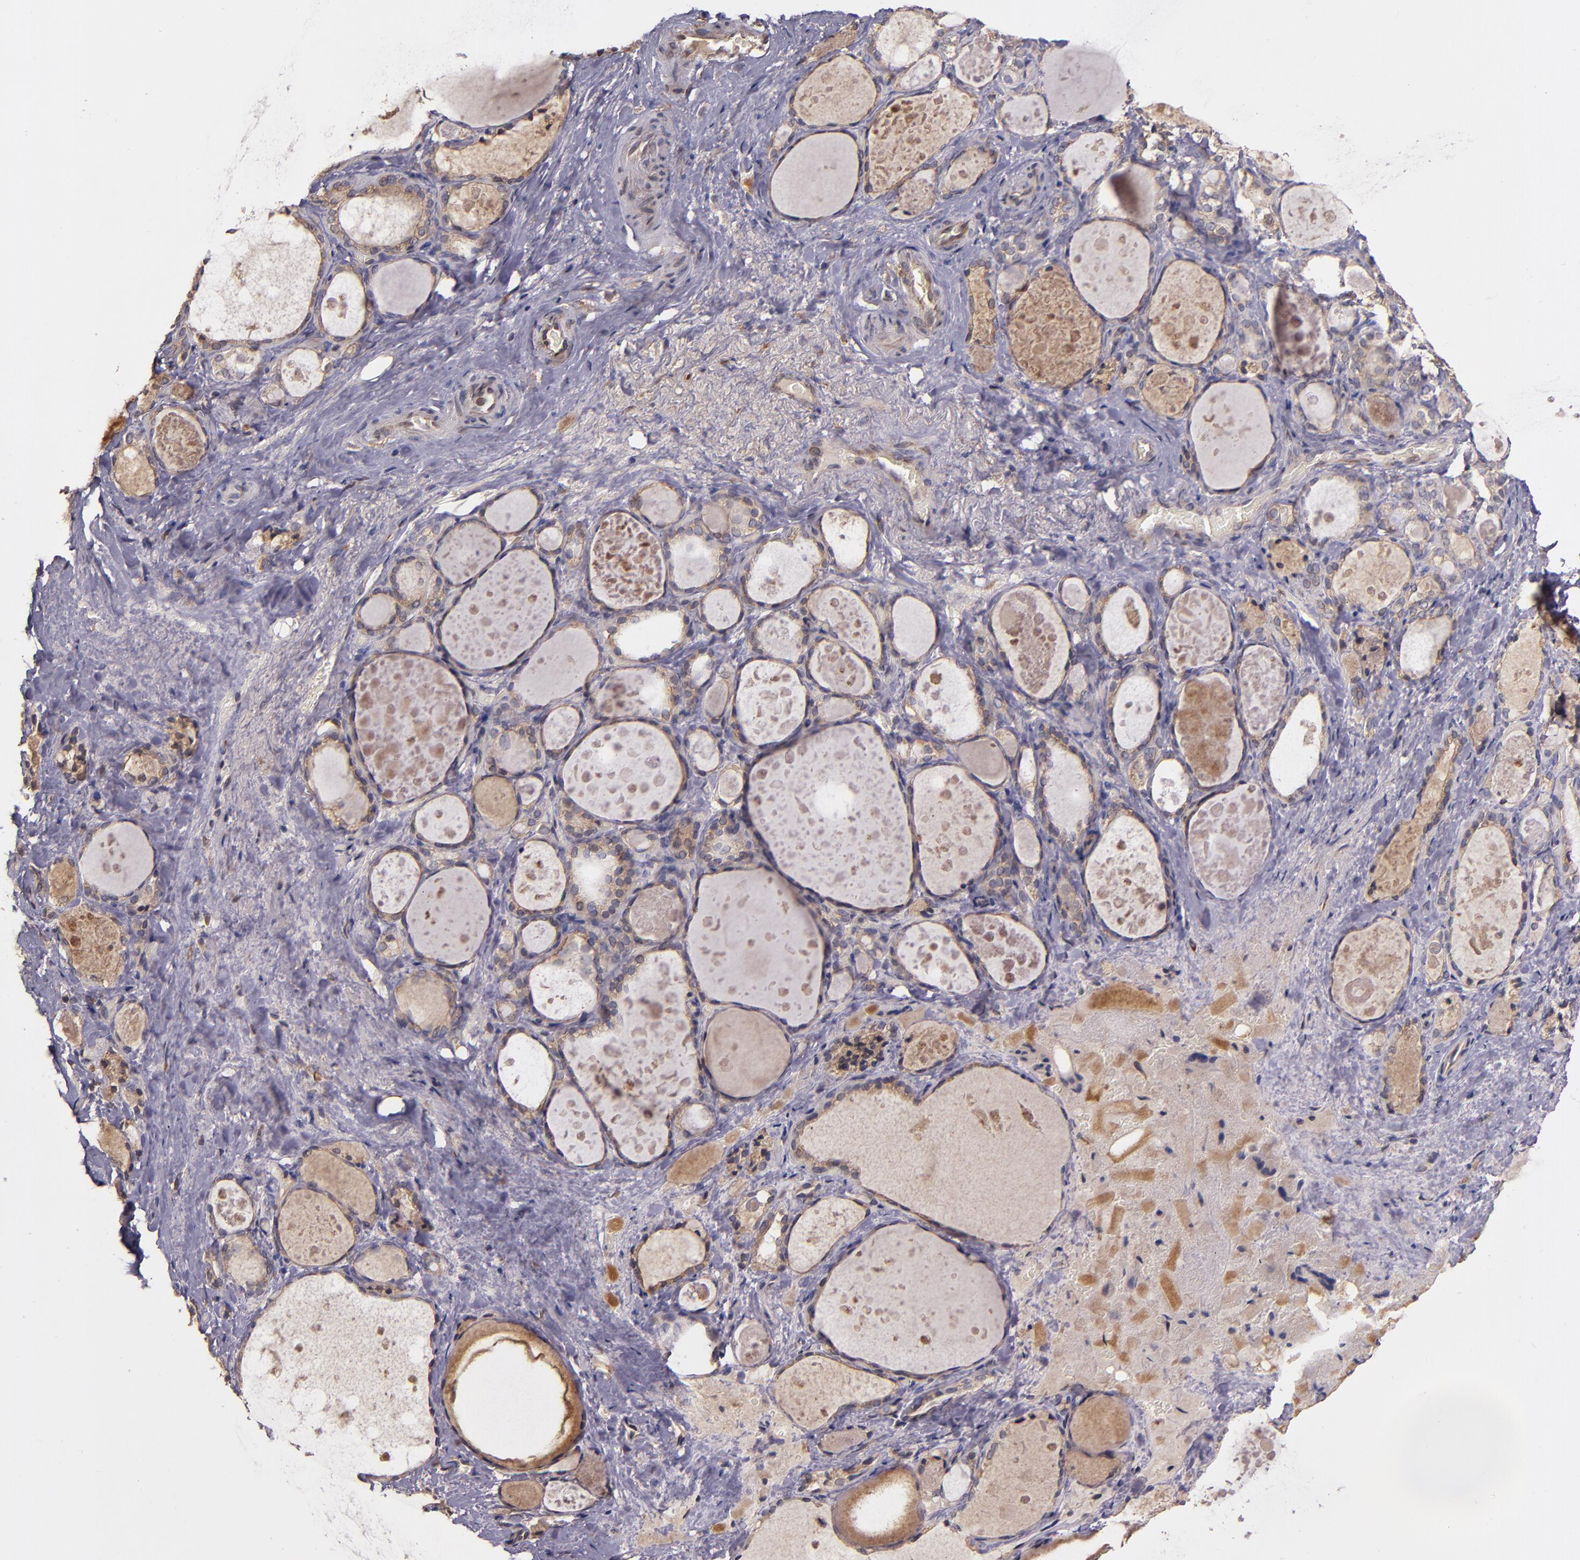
{"staining": {"intensity": "weak", "quantity": ">75%", "location": "cytoplasmic/membranous"}, "tissue": "thyroid gland", "cell_type": "Glandular cells", "image_type": "normal", "snomed": [{"axis": "morphology", "description": "Normal tissue, NOS"}, {"axis": "topography", "description": "Thyroid gland"}], "caption": "Weak cytoplasmic/membranous expression for a protein is present in approximately >75% of glandular cells of benign thyroid gland using immunohistochemistry (IHC).", "gene": "PRAF2", "patient": {"sex": "female", "age": 75}}